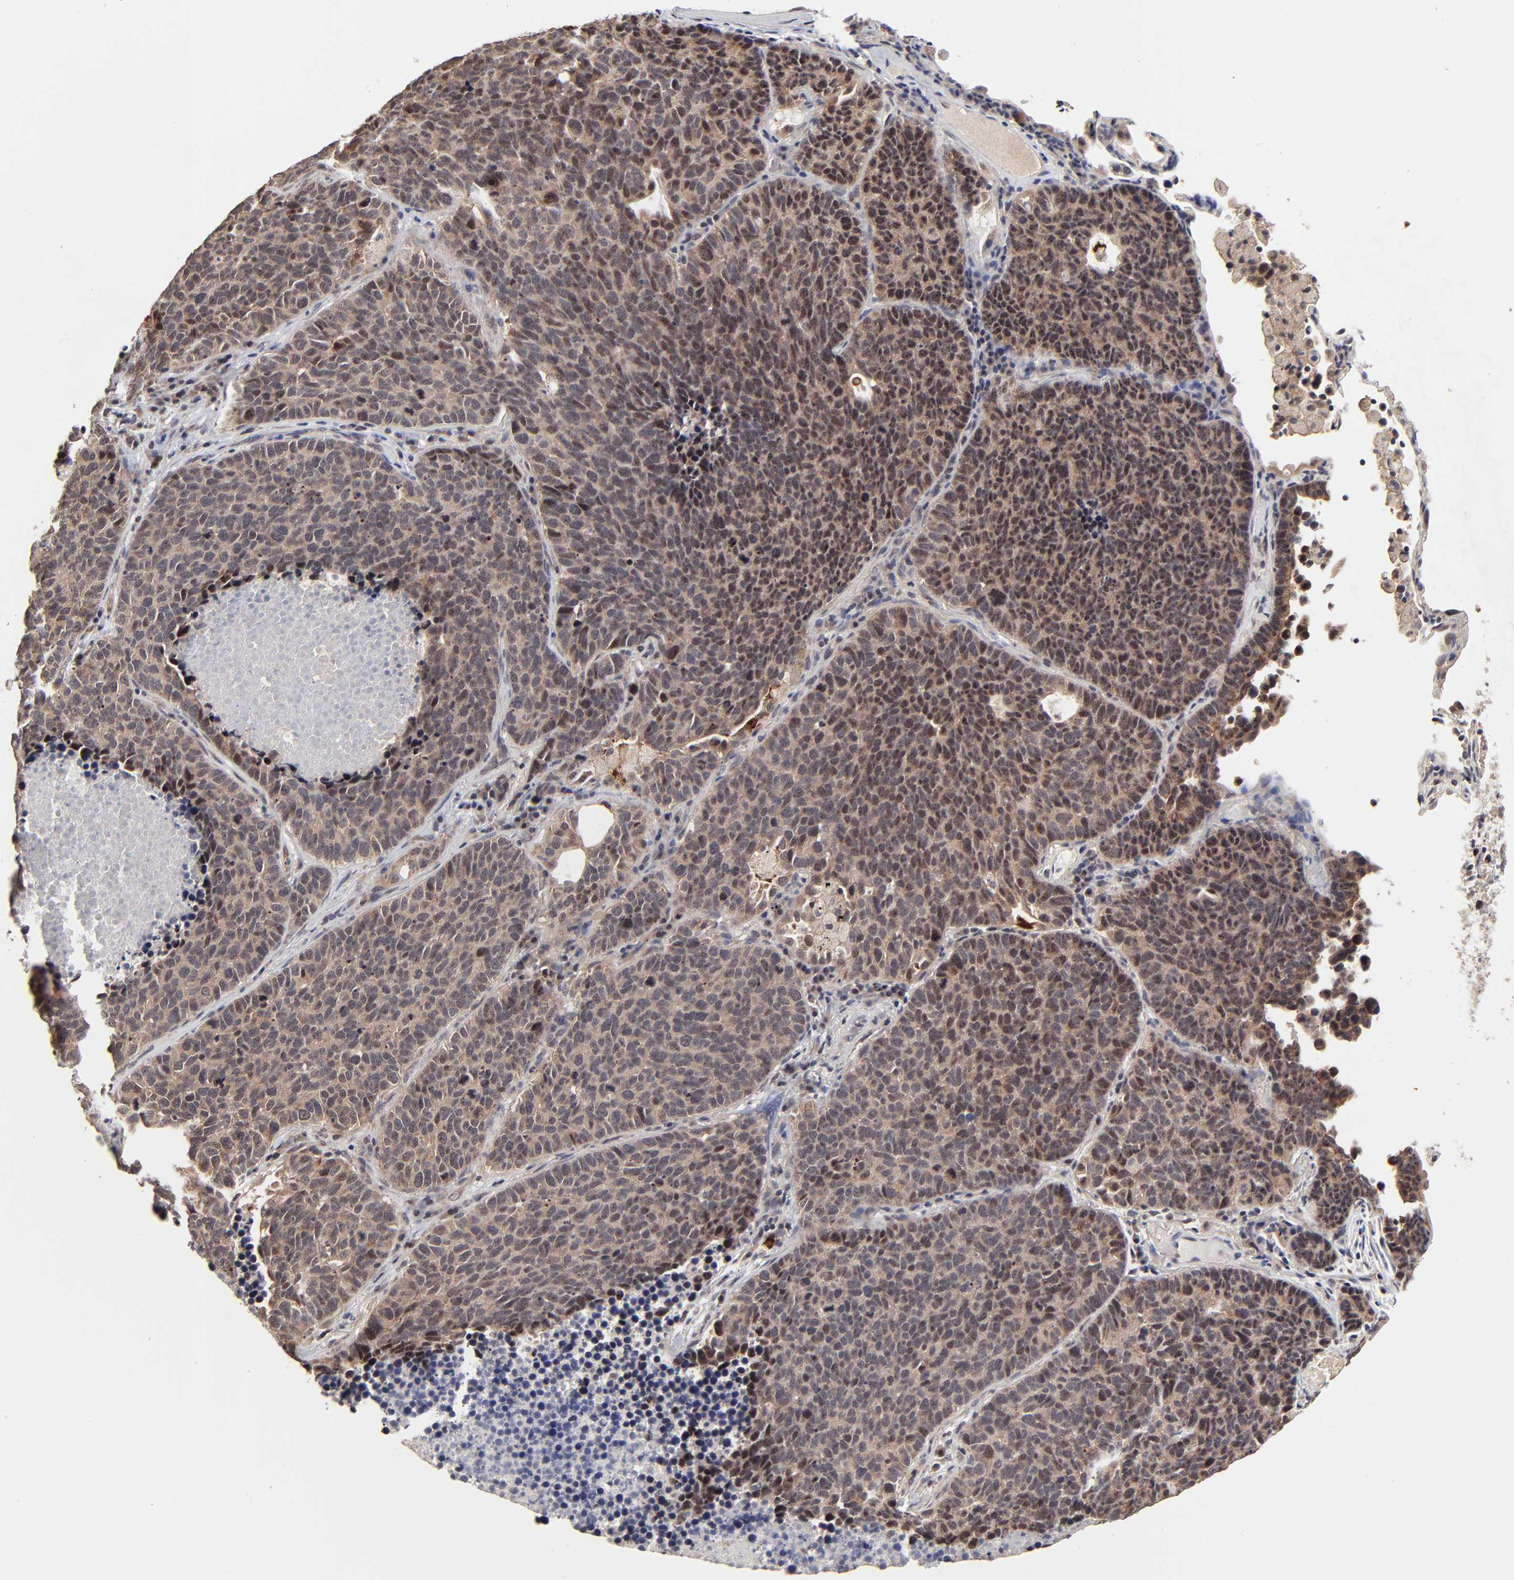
{"staining": {"intensity": "moderate", "quantity": ">75%", "location": "cytoplasmic/membranous"}, "tissue": "lung cancer", "cell_type": "Tumor cells", "image_type": "cancer", "snomed": [{"axis": "morphology", "description": "Neoplasm, malignant, NOS"}, {"axis": "topography", "description": "Lung"}], "caption": "Lung cancer stained for a protein (brown) demonstrates moderate cytoplasmic/membranous positive positivity in about >75% of tumor cells.", "gene": "FRMD8", "patient": {"sex": "female", "age": 75}}